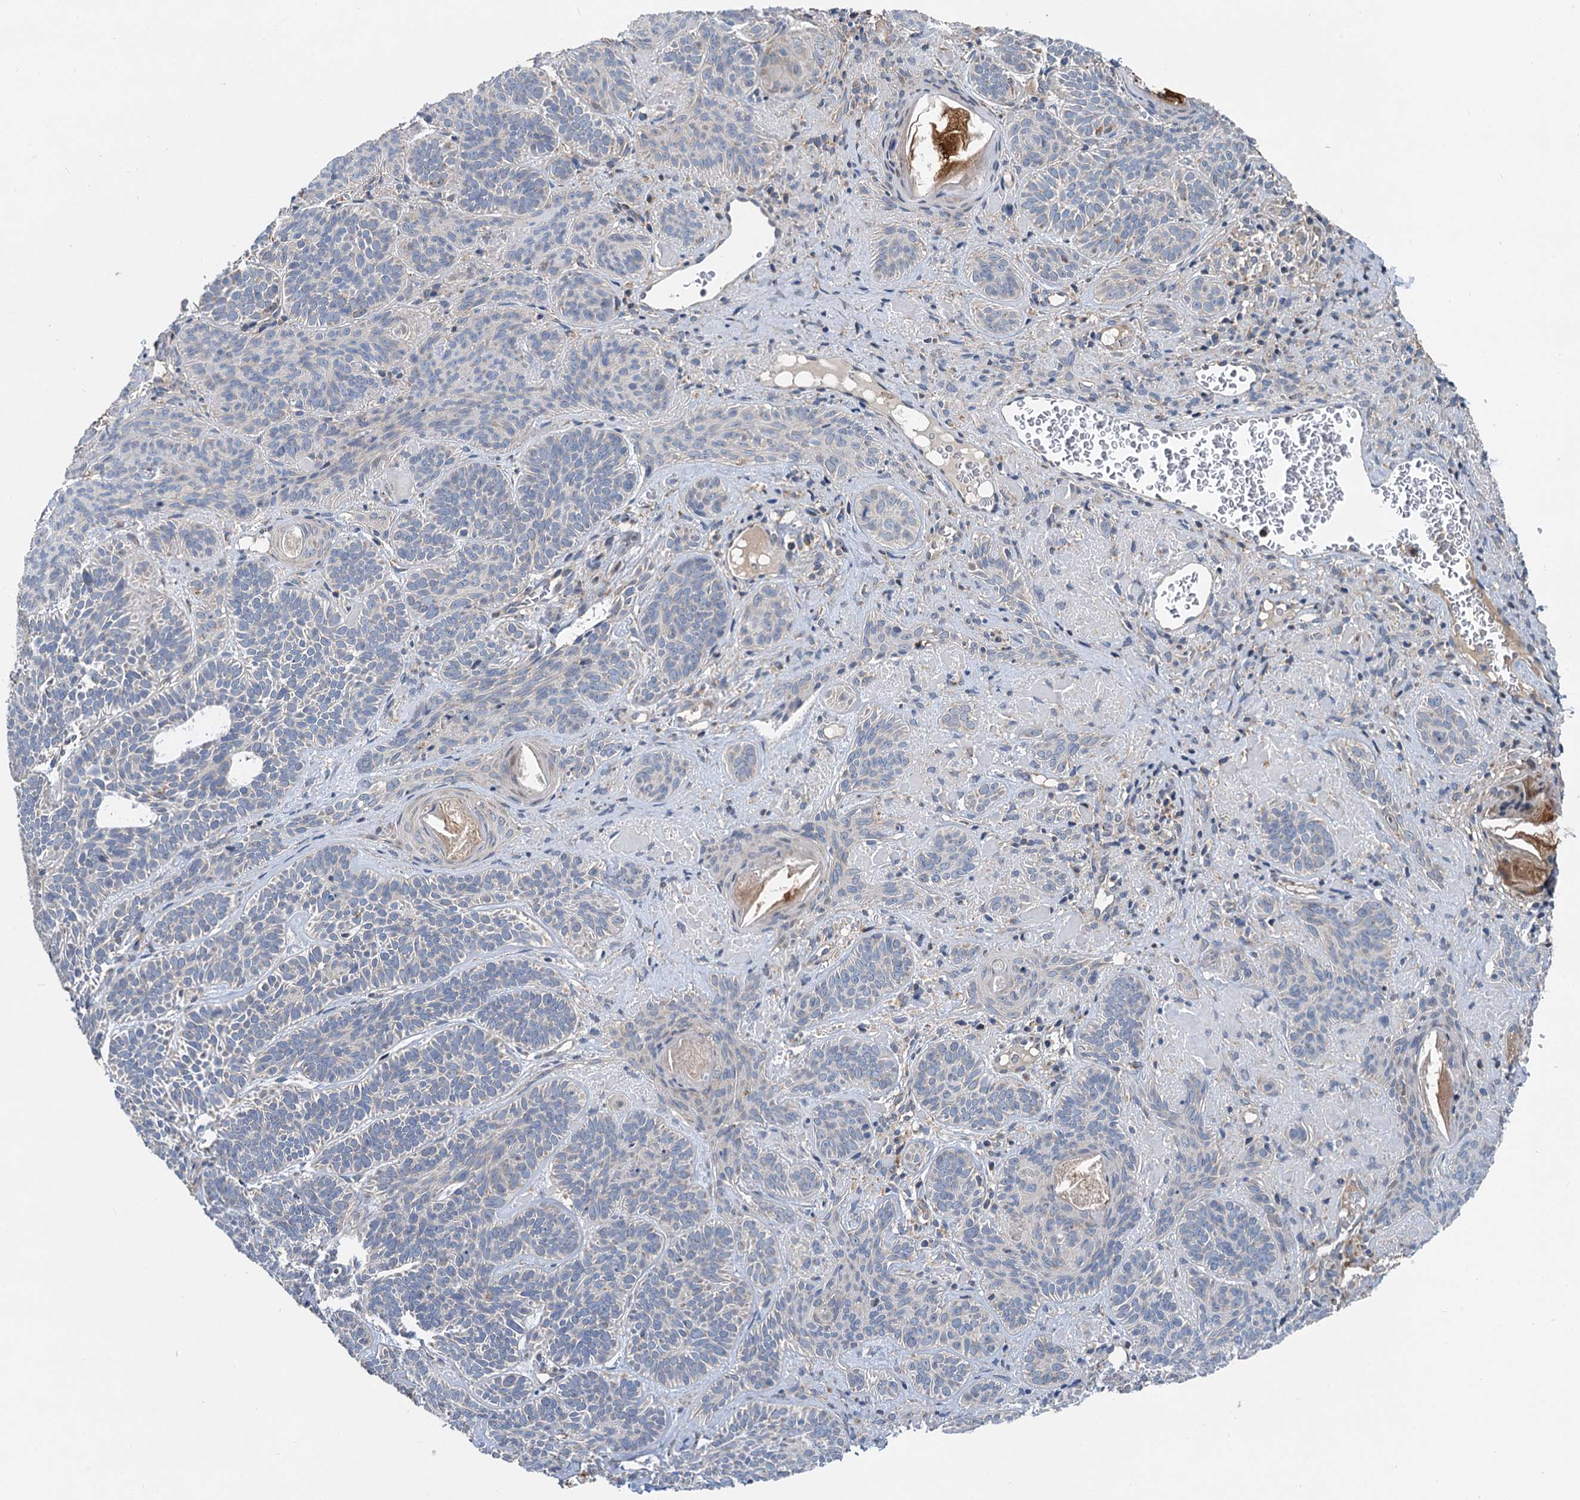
{"staining": {"intensity": "negative", "quantity": "none", "location": "none"}, "tissue": "skin cancer", "cell_type": "Tumor cells", "image_type": "cancer", "snomed": [{"axis": "morphology", "description": "Basal cell carcinoma"}, {"axis": "topography", "description": "Skin"}], "caption": "Tumor cells are negative for brown protein staining in skin basal cell carcinoma.", "gene": "SPRYD3", "patient": {"sex": "male", "age": 85}}